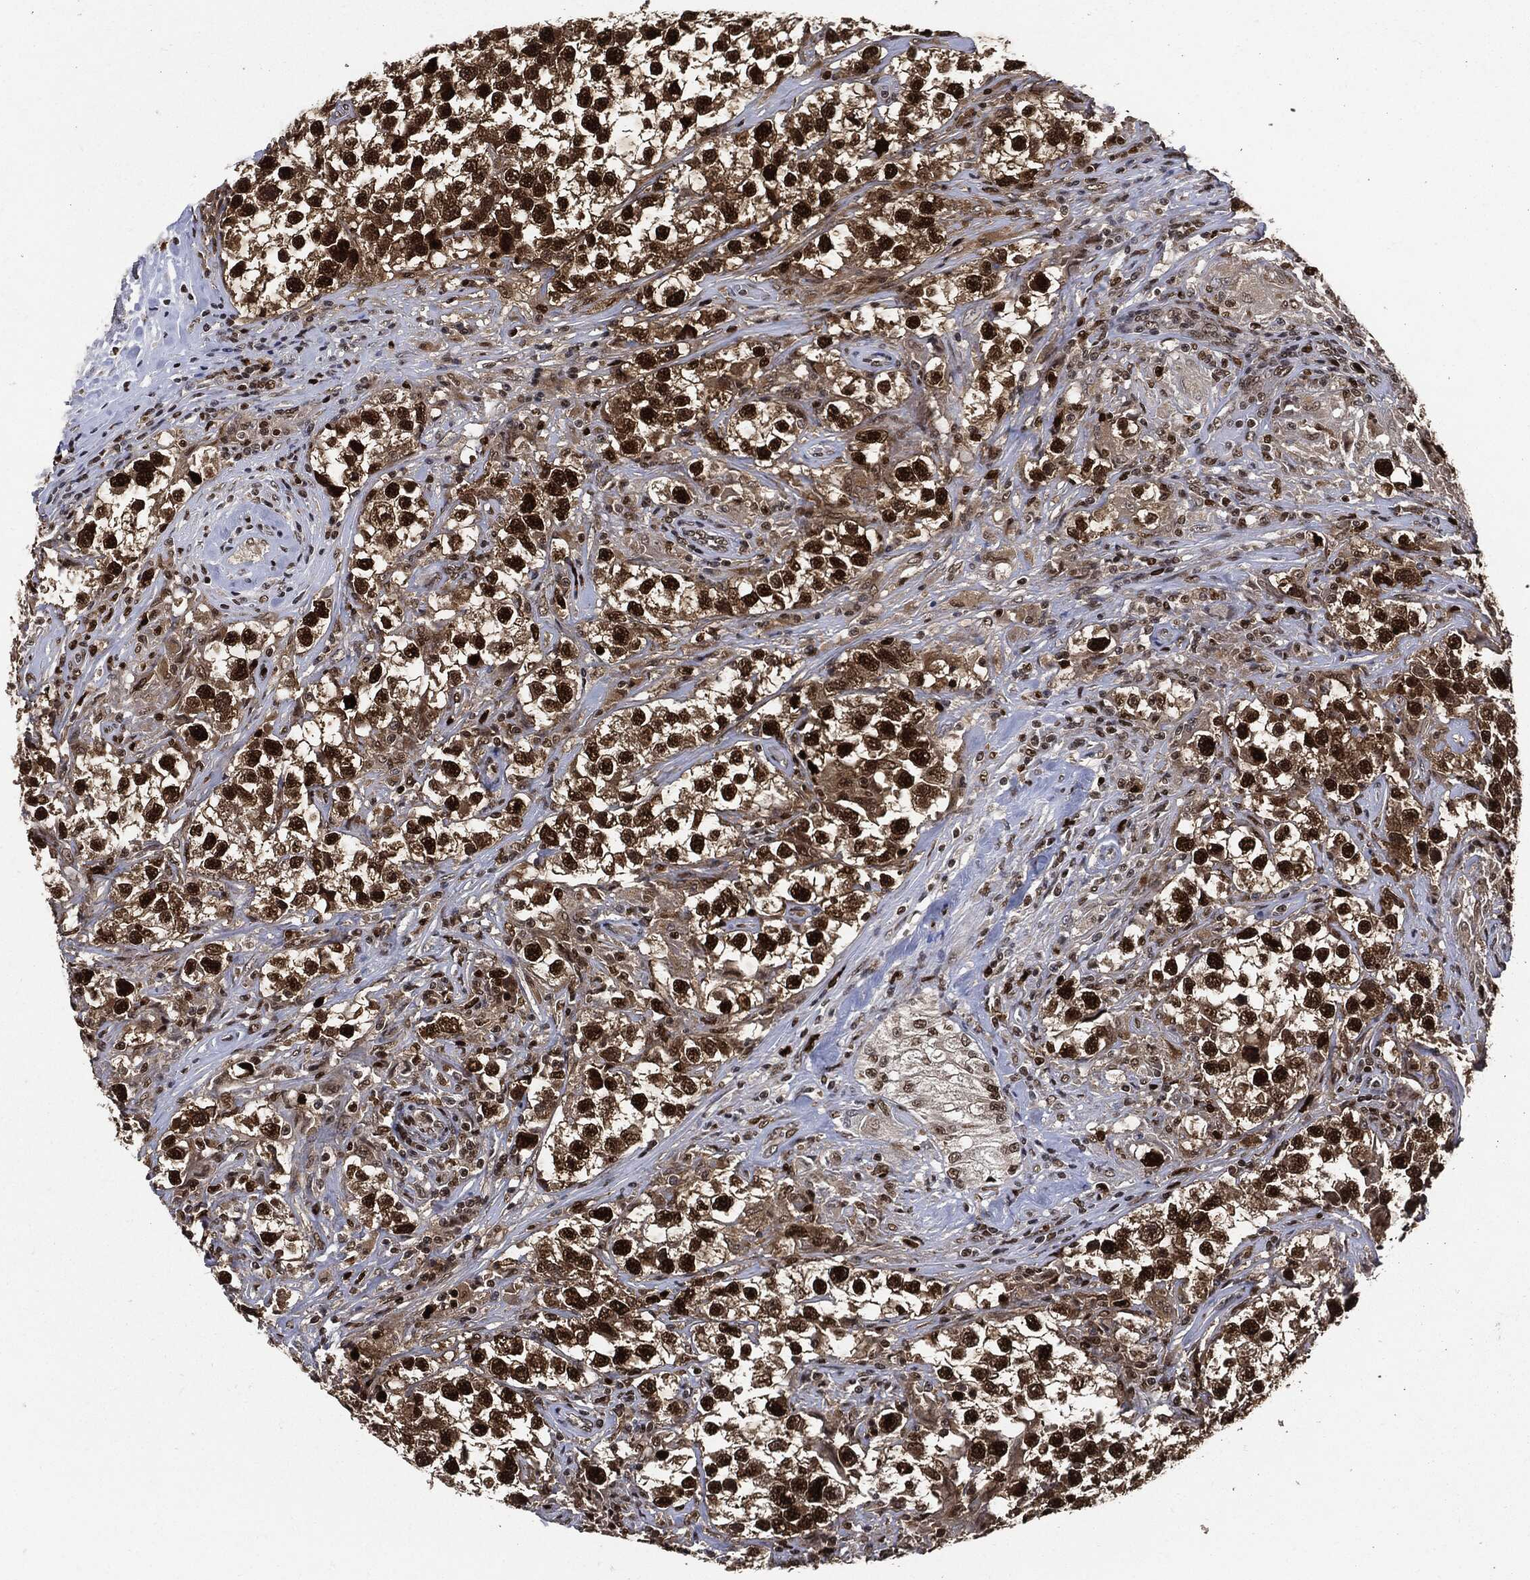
{"staining": {"intensity": "strong", "quantity": ">75%", "location": "nuclear"}, "tissue": "testis cancer", "cell_type": "Tumor cells", "image_type": "cancer", "snomed": [{"axis": "morphology", "description": "Seminoma, NOS"}, {"axis": "topography", "description": "Testis"}], "caption": "Protein expression analysis of testis seminoma reveals strong nuclear staining in approximately >75% of tumor cells.", "gene": "PCNA", "patient": {"sex": "male", "age": 46}}